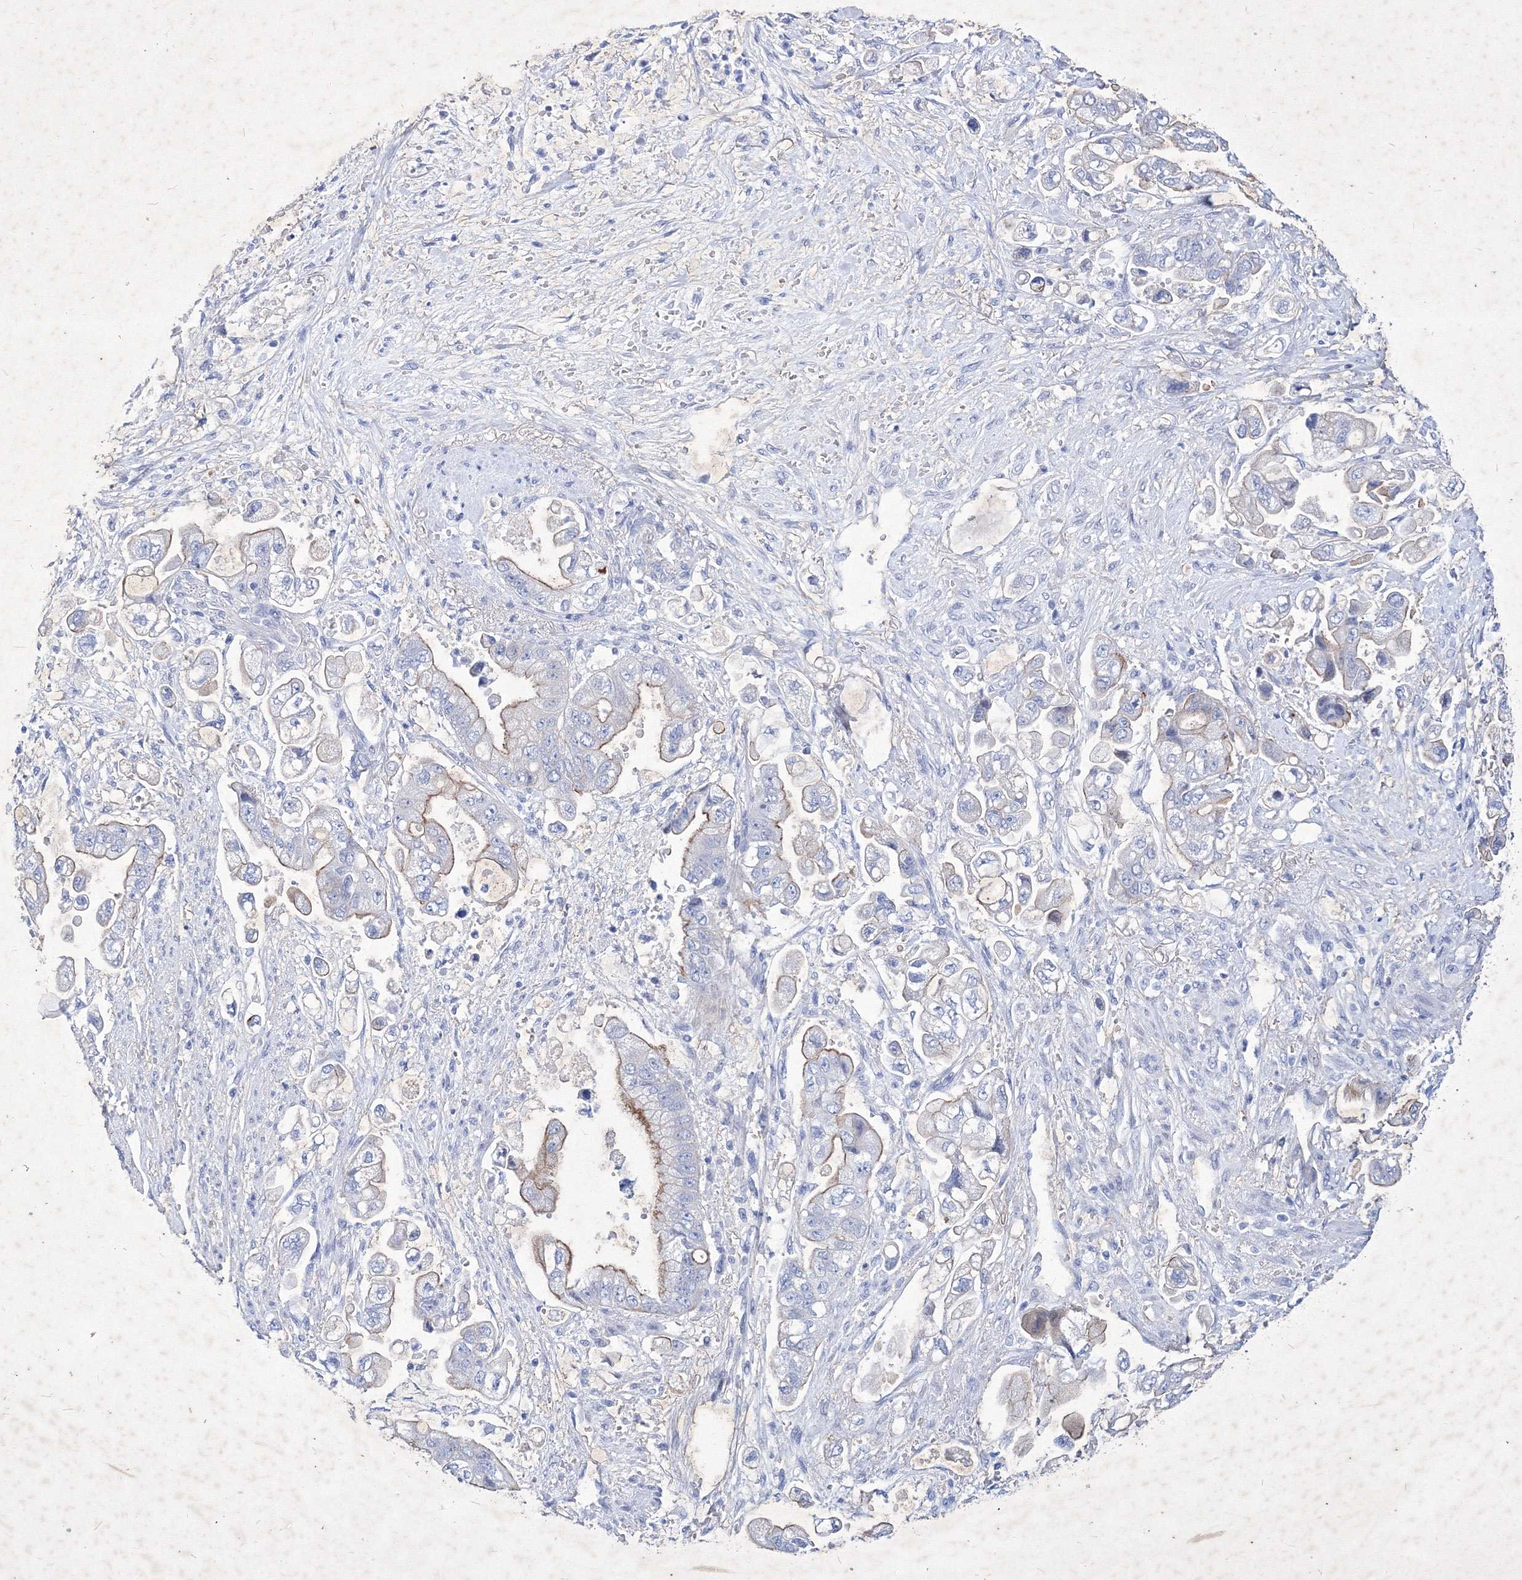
{"staining": {"intensity": "moderate", "quantity": "<25%", "location": "cytoplasmic/membranous"}, "tissue": "stomach cancer", "cell_type": "Tumor cells", "image_type": "cancer", "snomed": [{"axis": "morphology", "description": "Adenocarcinoma, NOS"}, {"axis": "topography", "description": "Stomach"}], "caption": "Immunohistochemical staining of human adenocarcinoma (stomach) exhibits moderate cytoplasmic/membranous protein expression in approximately <25% of tumor cells. The staining was performed using DAB, with brown indicating positive protein expression. Nuclei are stained blue with hematoxylin.", "gene": "GPN1", "patient": {"sex": "male", "age": 62}}